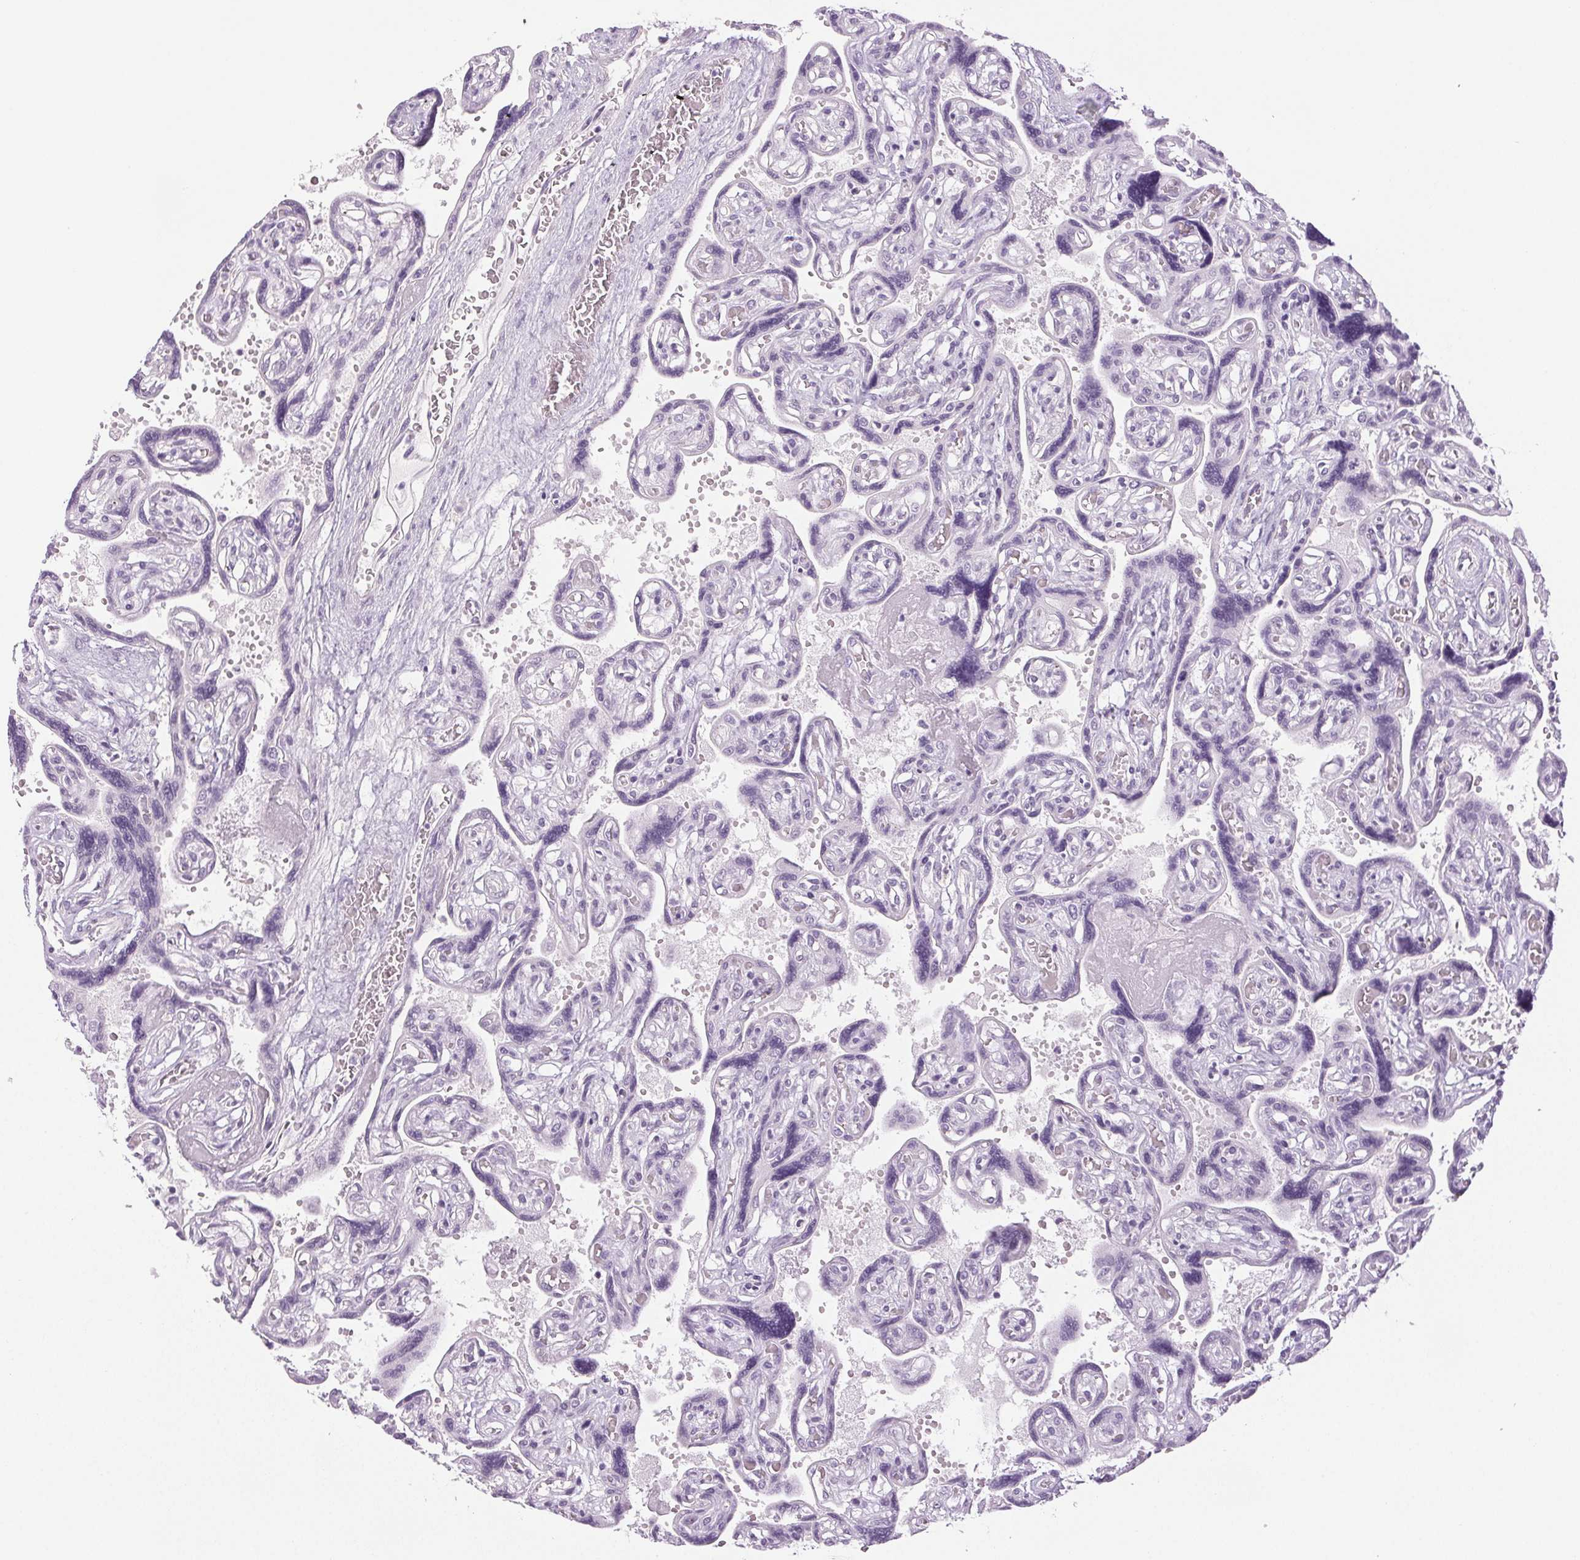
{"staining": {"intensity": "negative", "quantity": "none", "location": "none"}, "tissue": "placenta", "cell_type": "Decidual cells", "image_type": "normal", "snomed": [{"axis": "morphology", "description": "Normal tissue, NOS"}, {"axis": "topography", "description": "Placenta"}], "caption": "The photomicrograph demonstrates no significant positivity in decidual cells of placenta. (DAB (3,3'-diaminobenzidine) immunohistochemistry (IHC) visualized using brightfield microscopy, high magnification).", "gene": "DNAJC6", "patient": {"sex": "female", "age": 32}}